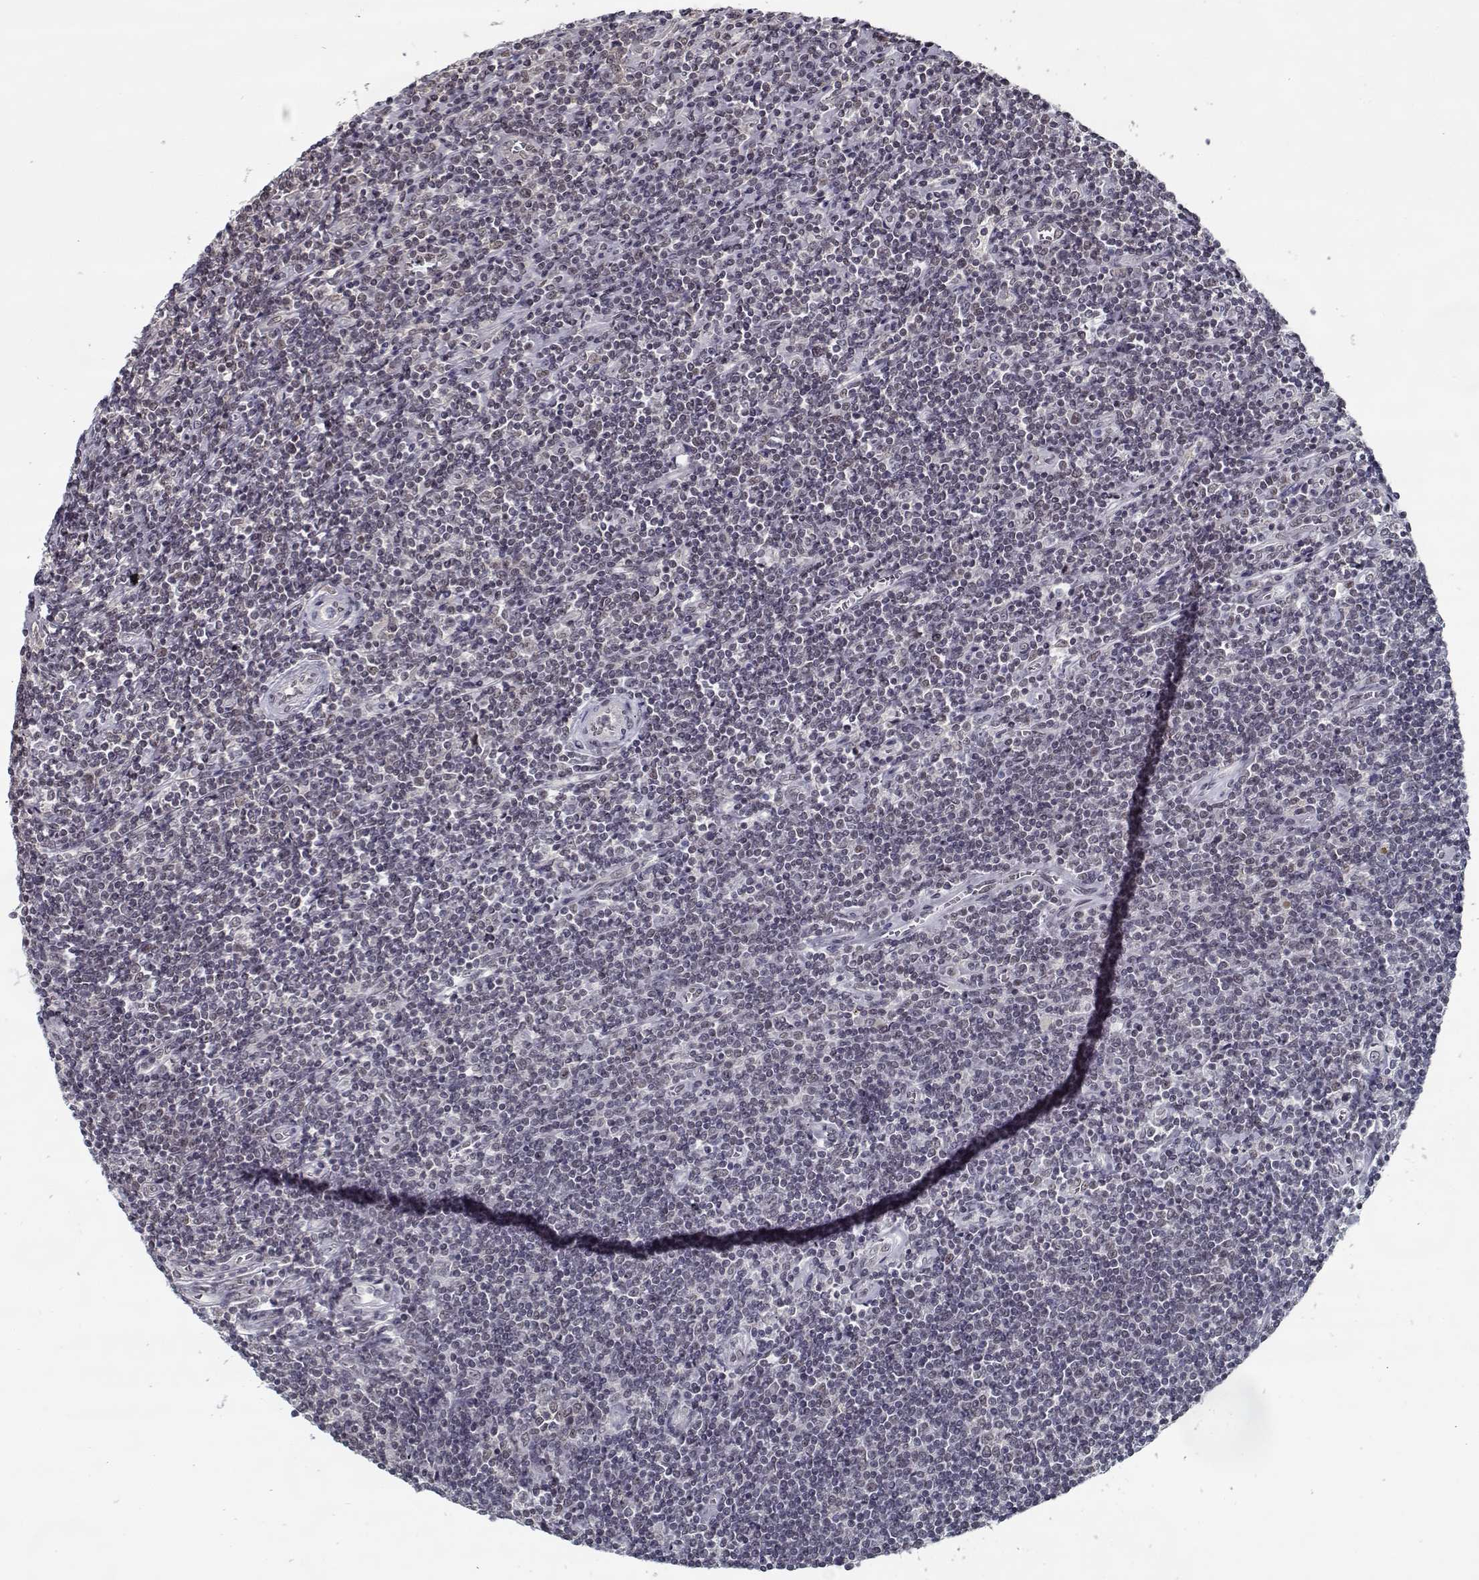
{"staining": {"intensity": "negative", "quantity": "none", "location": "none"}, "tissue": "lymphoma", "cell_type": "Tumor cells", "image_type": "cancer", "snomed": [{"axis": "morphology", "description": "Hodgkin's disease, NOS"}, {"axis": "topography", "description": "Lymph node"}], "caption": "DAB immunohistochemical staining of human lymphoma exhibits no significant expression in tumor cells.", "gene": "TESPA1", "patient": {"sex": "male", "age": 40}}